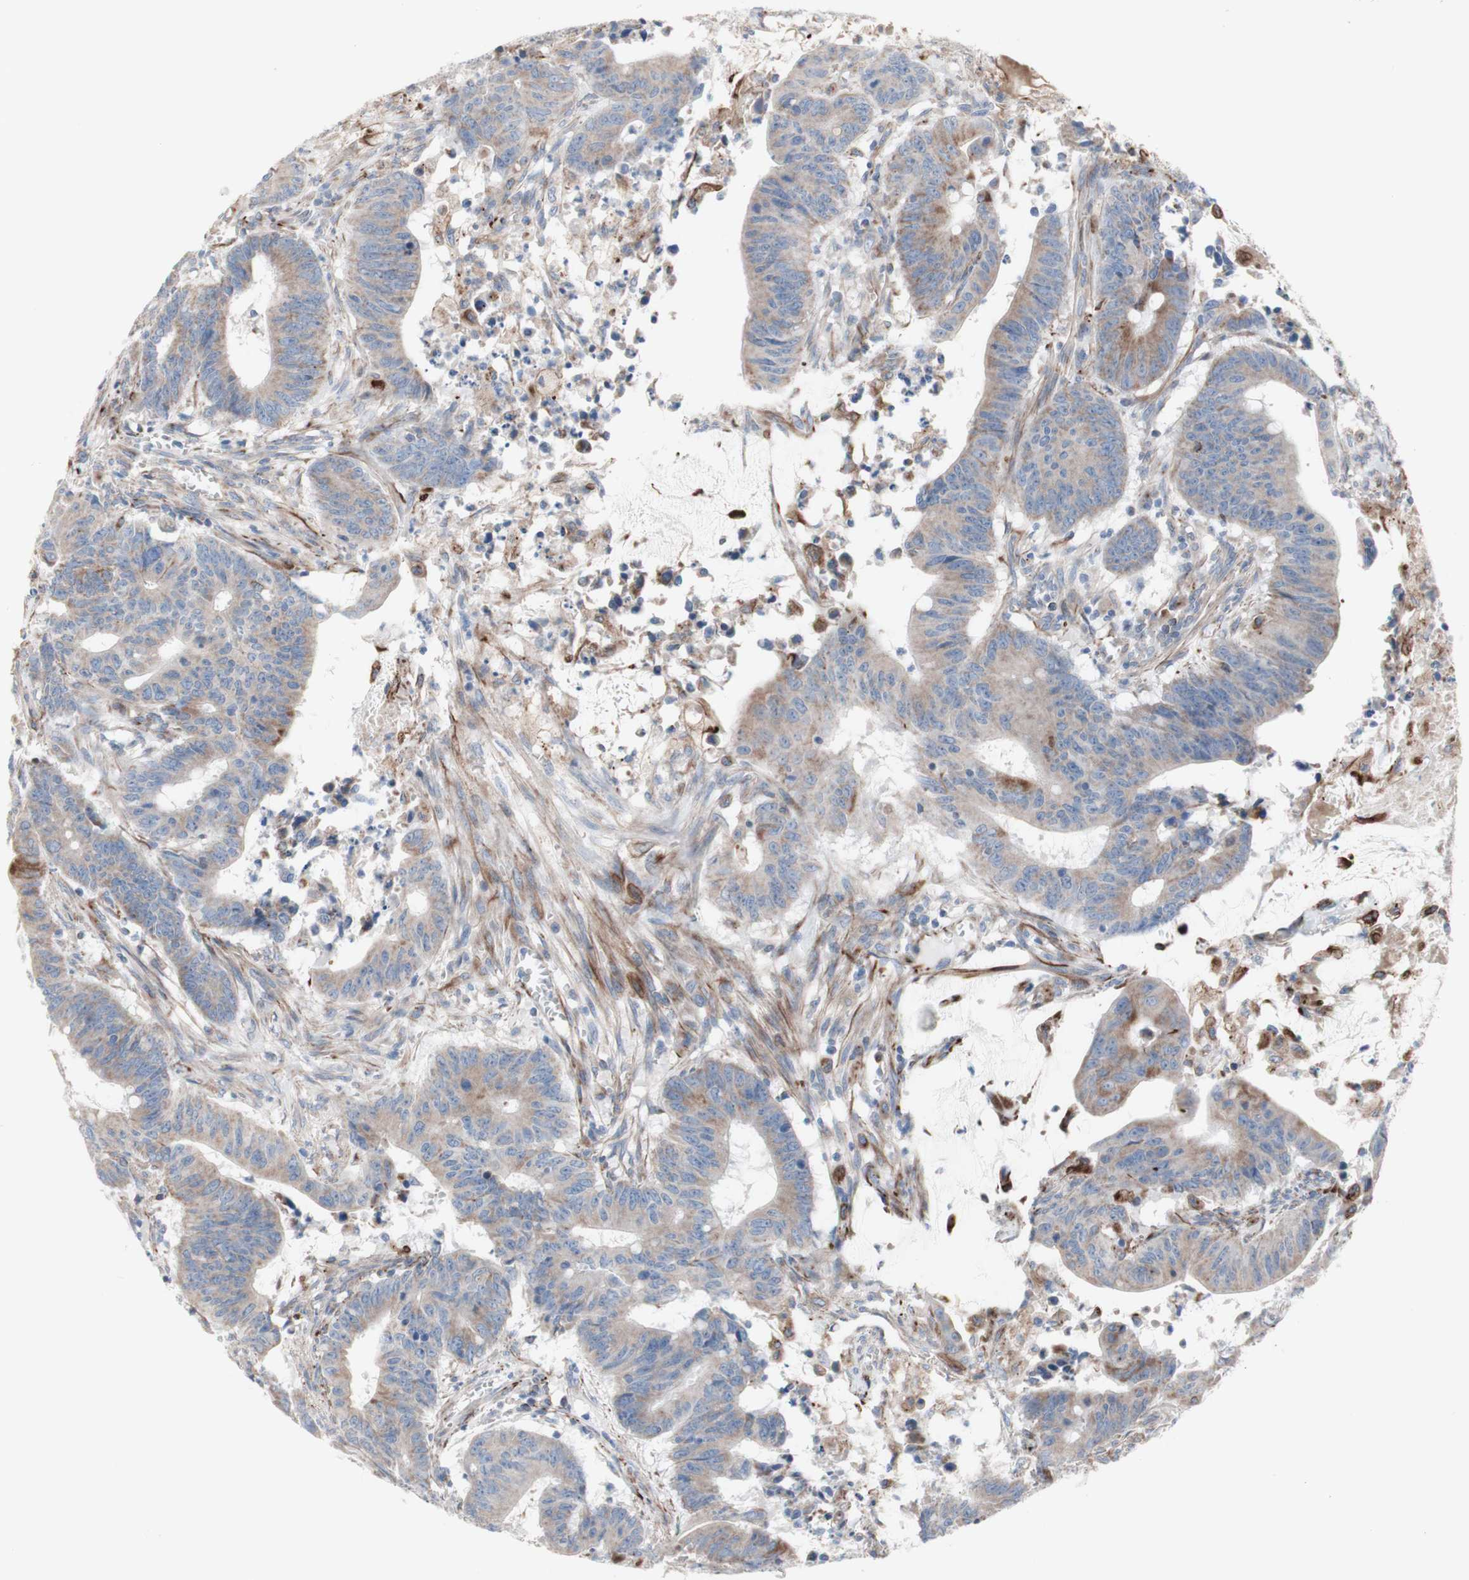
{"staining": {"intensity": "weak", "quantity": ">75%", "location": "cytoplasmic/membranous"}, "tissue": "colorectal cancer", "cell_type": "Tumor cells", "image_type": "cancer", "snomed": [{"axis": "morphology", "description": "Adenocarcinoma, NOS"}, {"axis": "topography", "description": "Colon"}], "caption": "A high-resolution photomicrograph shows immunohistochemistry (IHC) staining of colorectal cancer (adenocarcinoma), which exhibits weak cytoplasmic/membranous expression in about >75% of tumor cells.", "gene": "AGPAT5", "patient": {"sex": "male", "age": 45}}